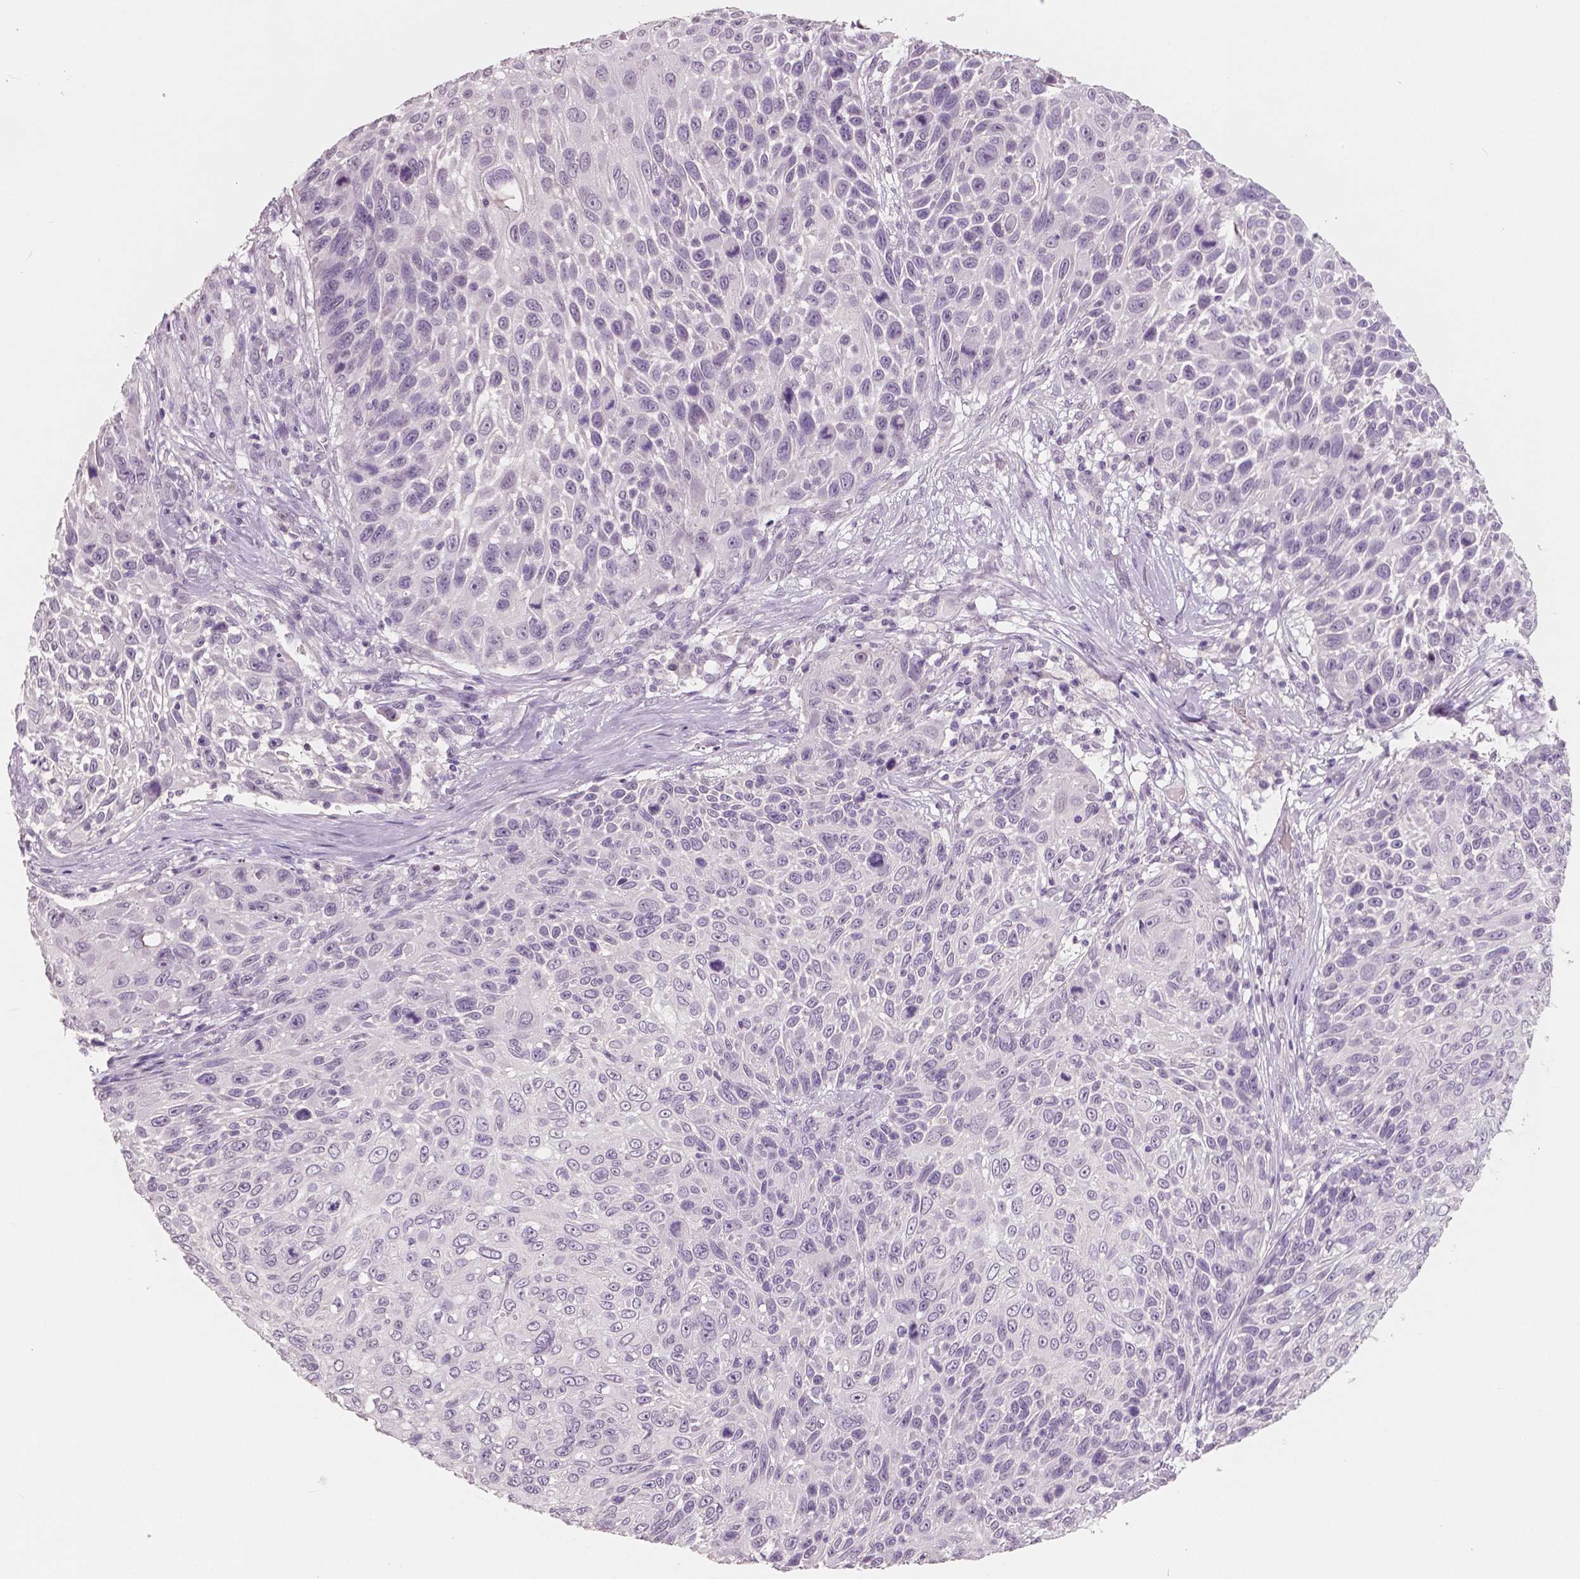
{"staining": {"intensity": "negative", "quantity": "none", "location": "none"}, "tissue": "skin cancer", "cell_type": "Tumor cells", "image_type": "cancer", "snomed": [{"axis": "morphology", "description": "Squamous cell carcinoma, NOS"}, {"axis": "topography", "description": "Skin"}], "caption": "This is an immunohistochemistry (IHC) micrograph of human squamous cell carcinoma (skin). There is no positivity in tumor cells.", "gene": "NECAB1", "patient": {"sex": "male", "age": 92}}